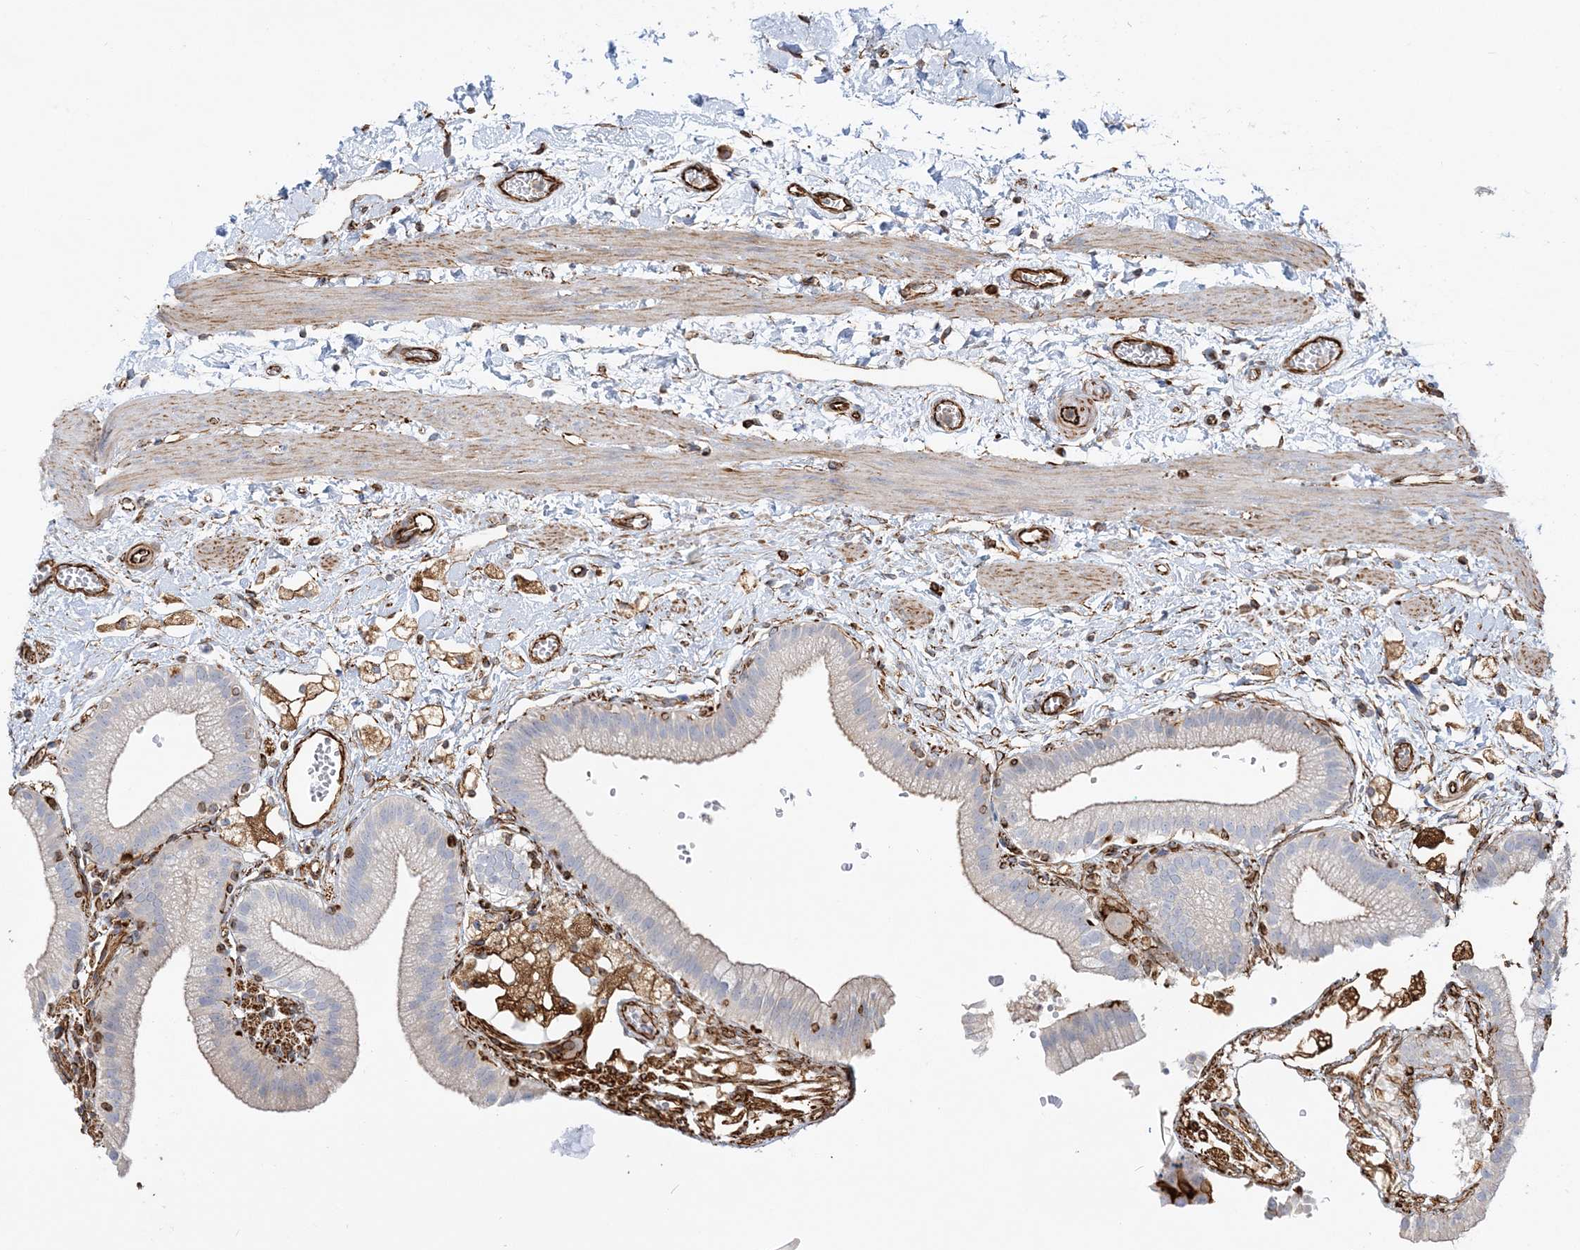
{"staining": {"intensity": "negative", "quantity": "none", "location": "none"}, "tissue": "gallbladder", "cell_type": "Glandular cells", "image_type": "normal", "snomed": [{"axis": "morphology", "description": "Normal tissue, NOS"}, {"axis": "topography", "description": "Gallbladder"}], "caption": "The IHC image has no significant staining in glandular cells of gallbladder.", "gene": "SCLT1", "patient": {"sex": "male", "age": 55}}